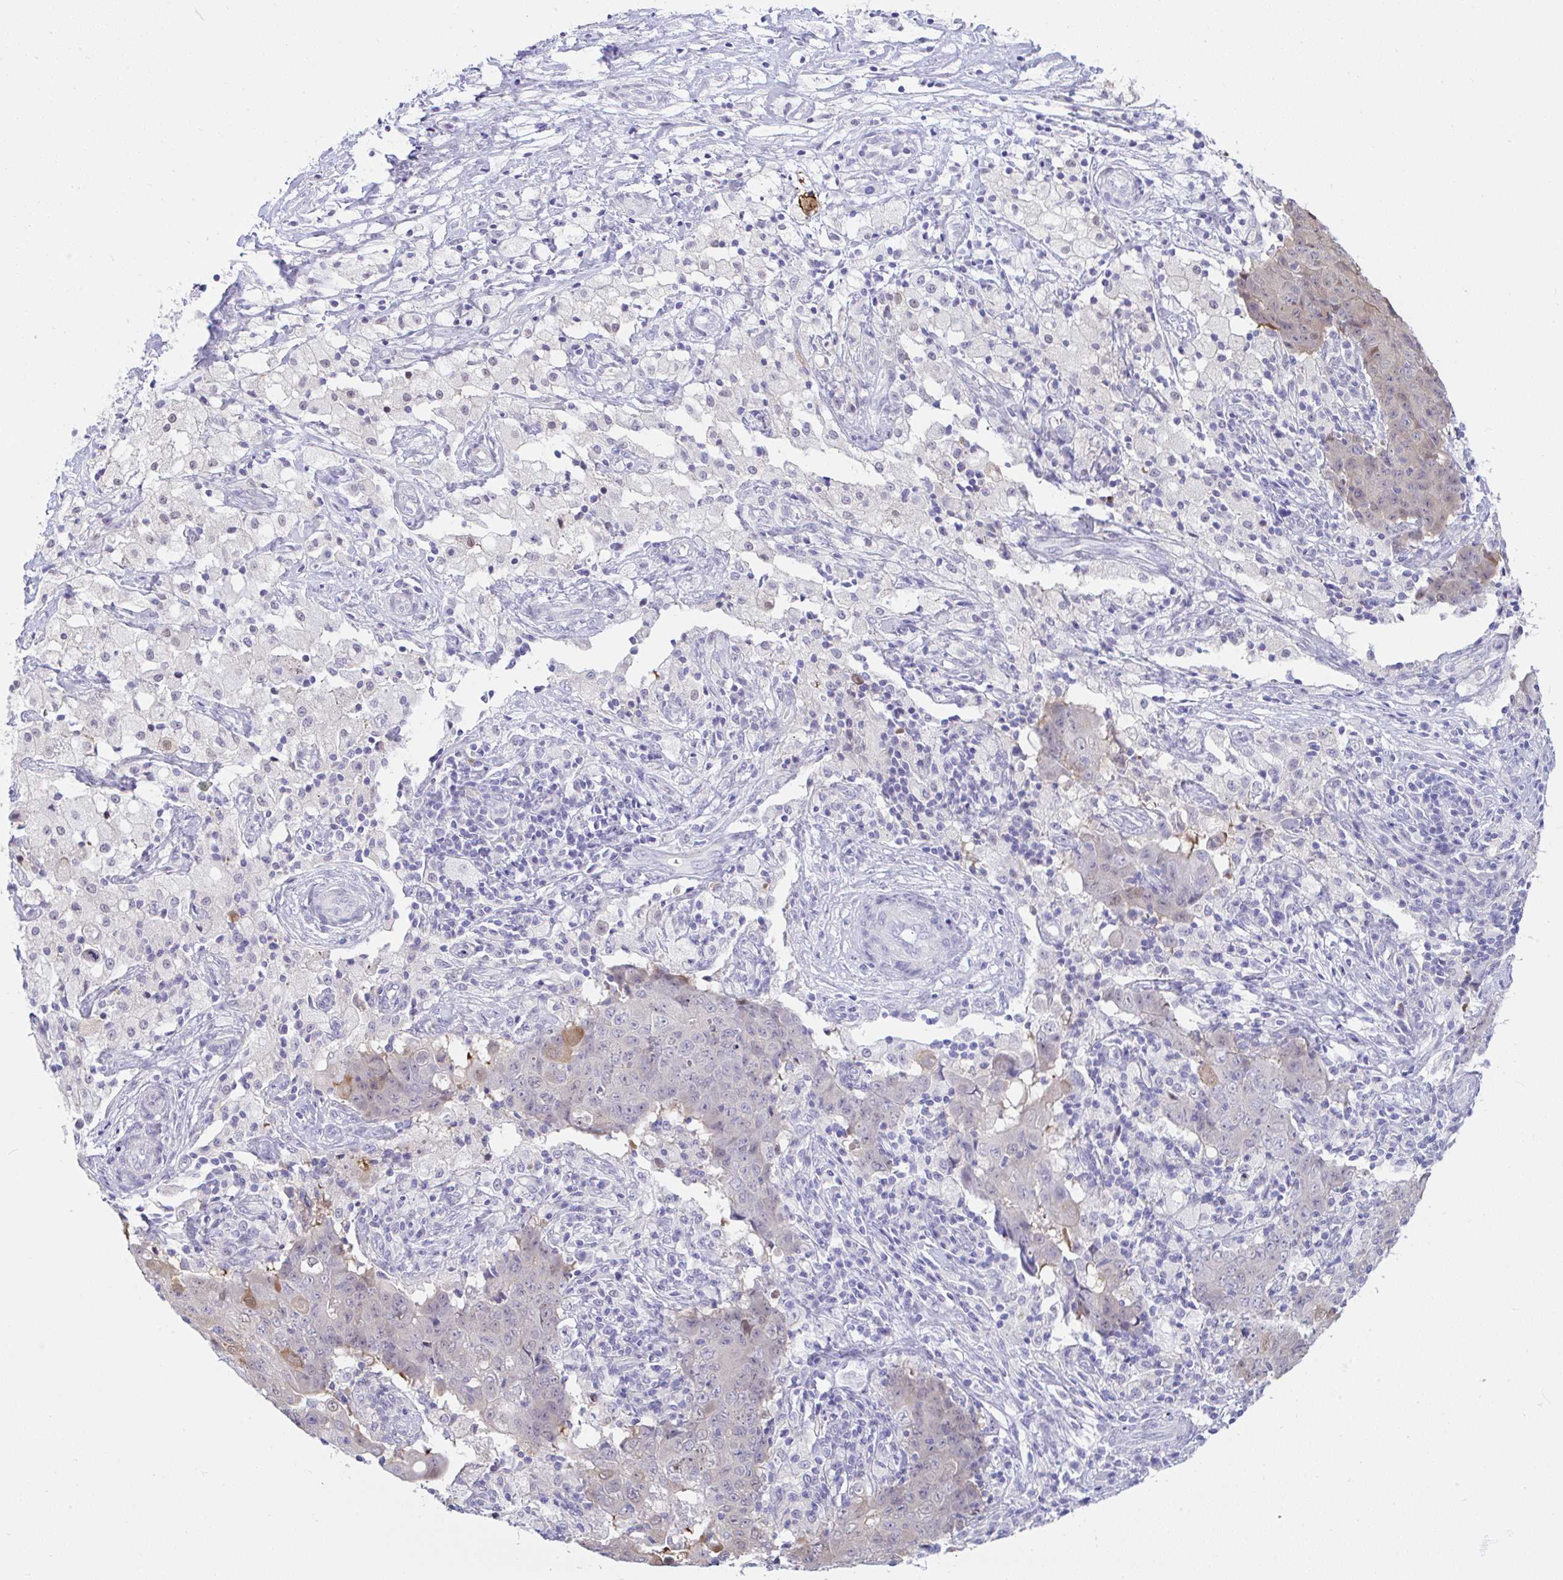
{"staining": {"intensity": "negative", "quantity": "none", "location": "none"}, "tissue": "ovarian cancer", "cell_type": "Tumor cells", "image_type": "cancer", "snomed": [{"axis": "morphology", "description": "Carcinoma, endometroid"}, {"axis": "topography", "description": "Ovary"}], "caption": "Immunohistochemistry (IHC) histopathology image of ovarian cancer (endometroid carcinoma) stained for a protein (brown), which exhibits no expression in tumor cells.", "gene": "ZNF485", "patient": {"sex": "female", "age": 42}}